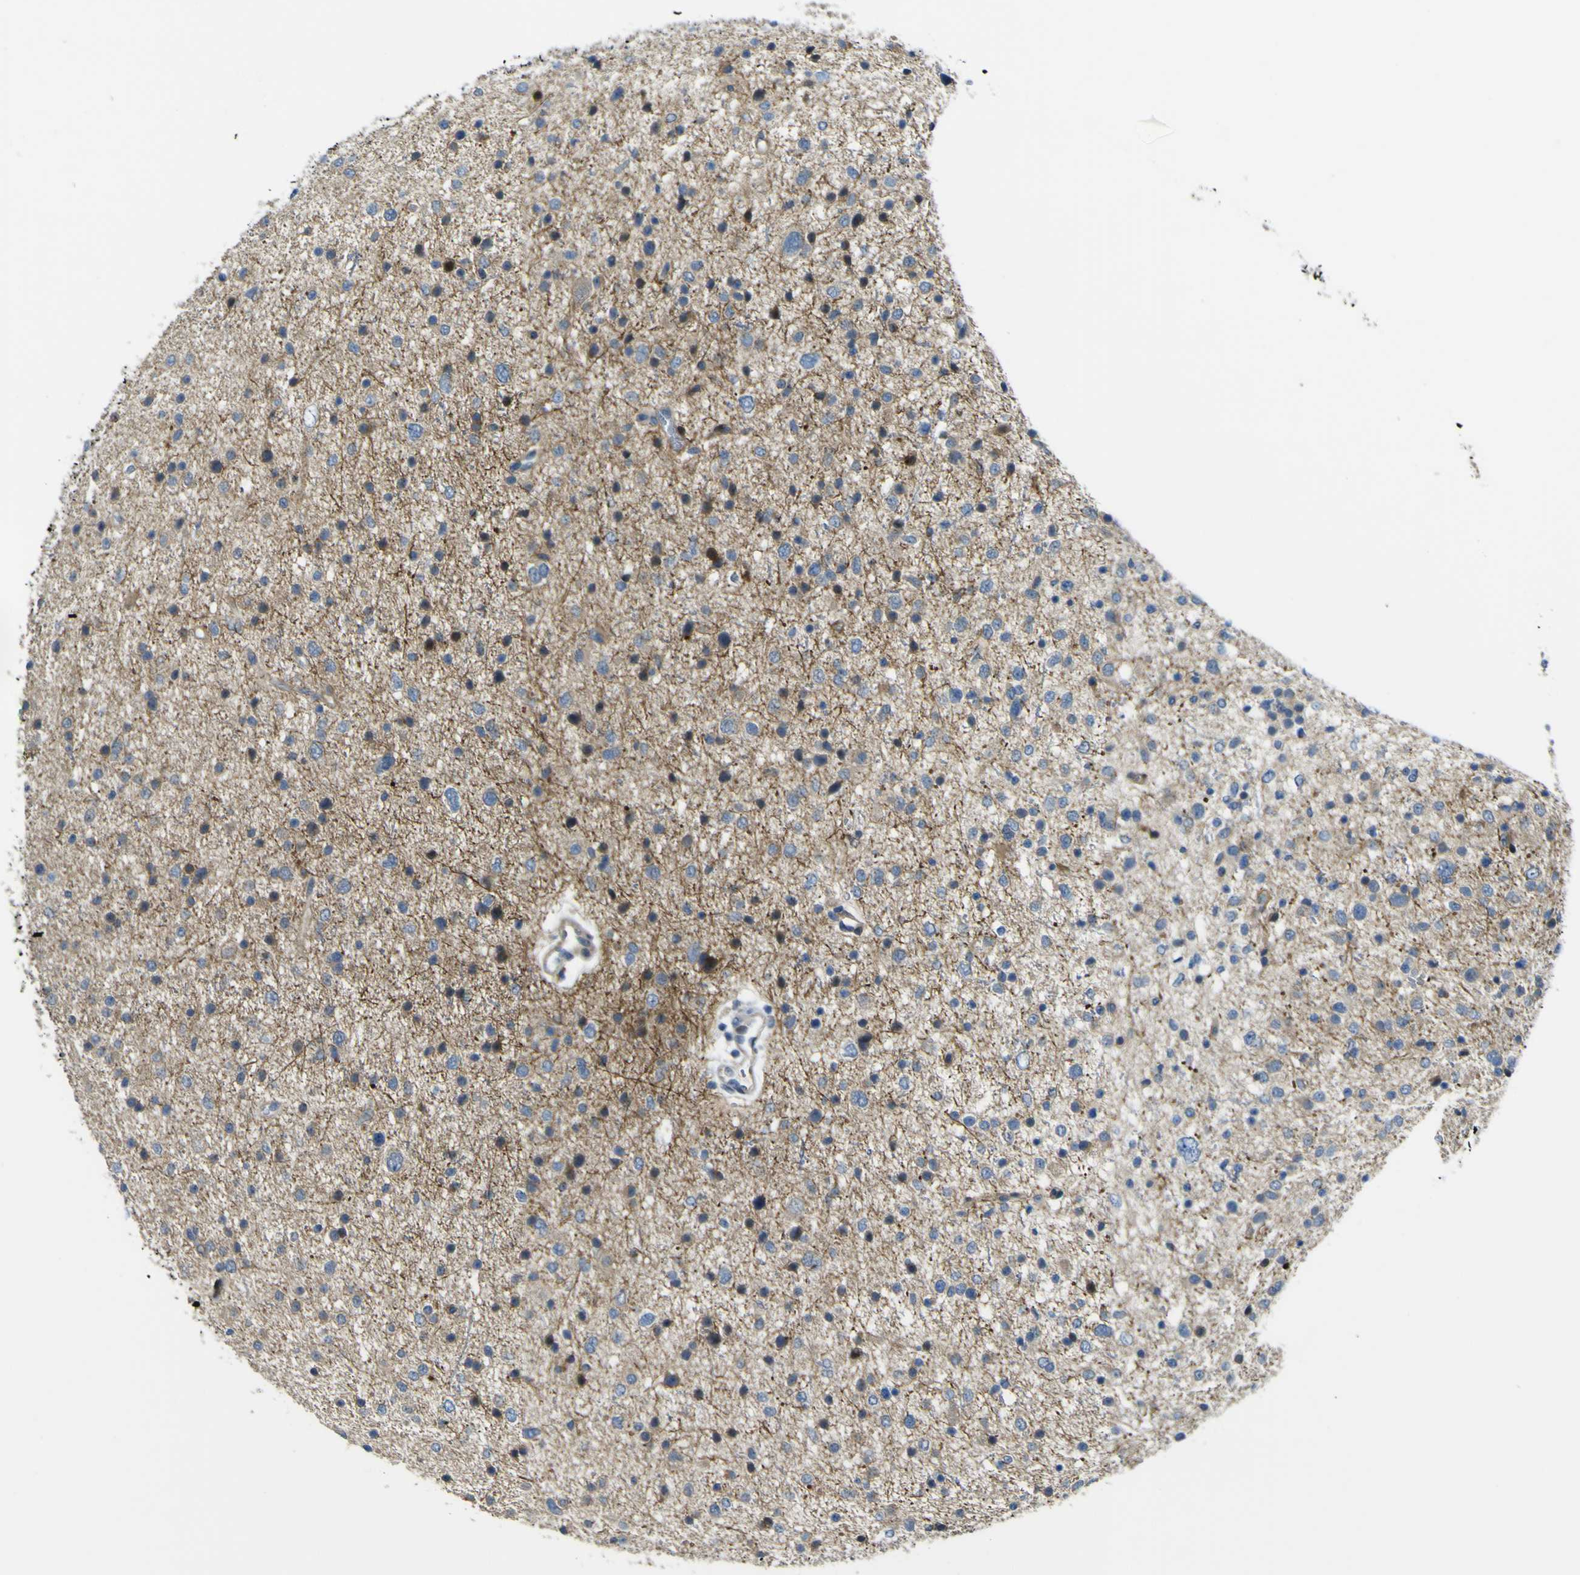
{"staining": {"intensity": "moderate", "quantity": "25%-75%", "location": "cytoplasmic/membranous,nuclear"}, "tissue": "glioma", "cell_type": "Tumor cells", "image_type": "cancer", "snomed": [{"axis": "morphology", "description": "Glioma, malignant, Low grade"}, {"axis": "topography", "description": "Brain"}], "caption": "Malignant glioma (low-grade) stained with a brown dye demonstrates moderate cytoplasmic/membranous and nuclear positive expression in approximately 25%-75% of tumor cells.", "gene": "LBHD1", "patient": {"sex": "female", "age": 37}}